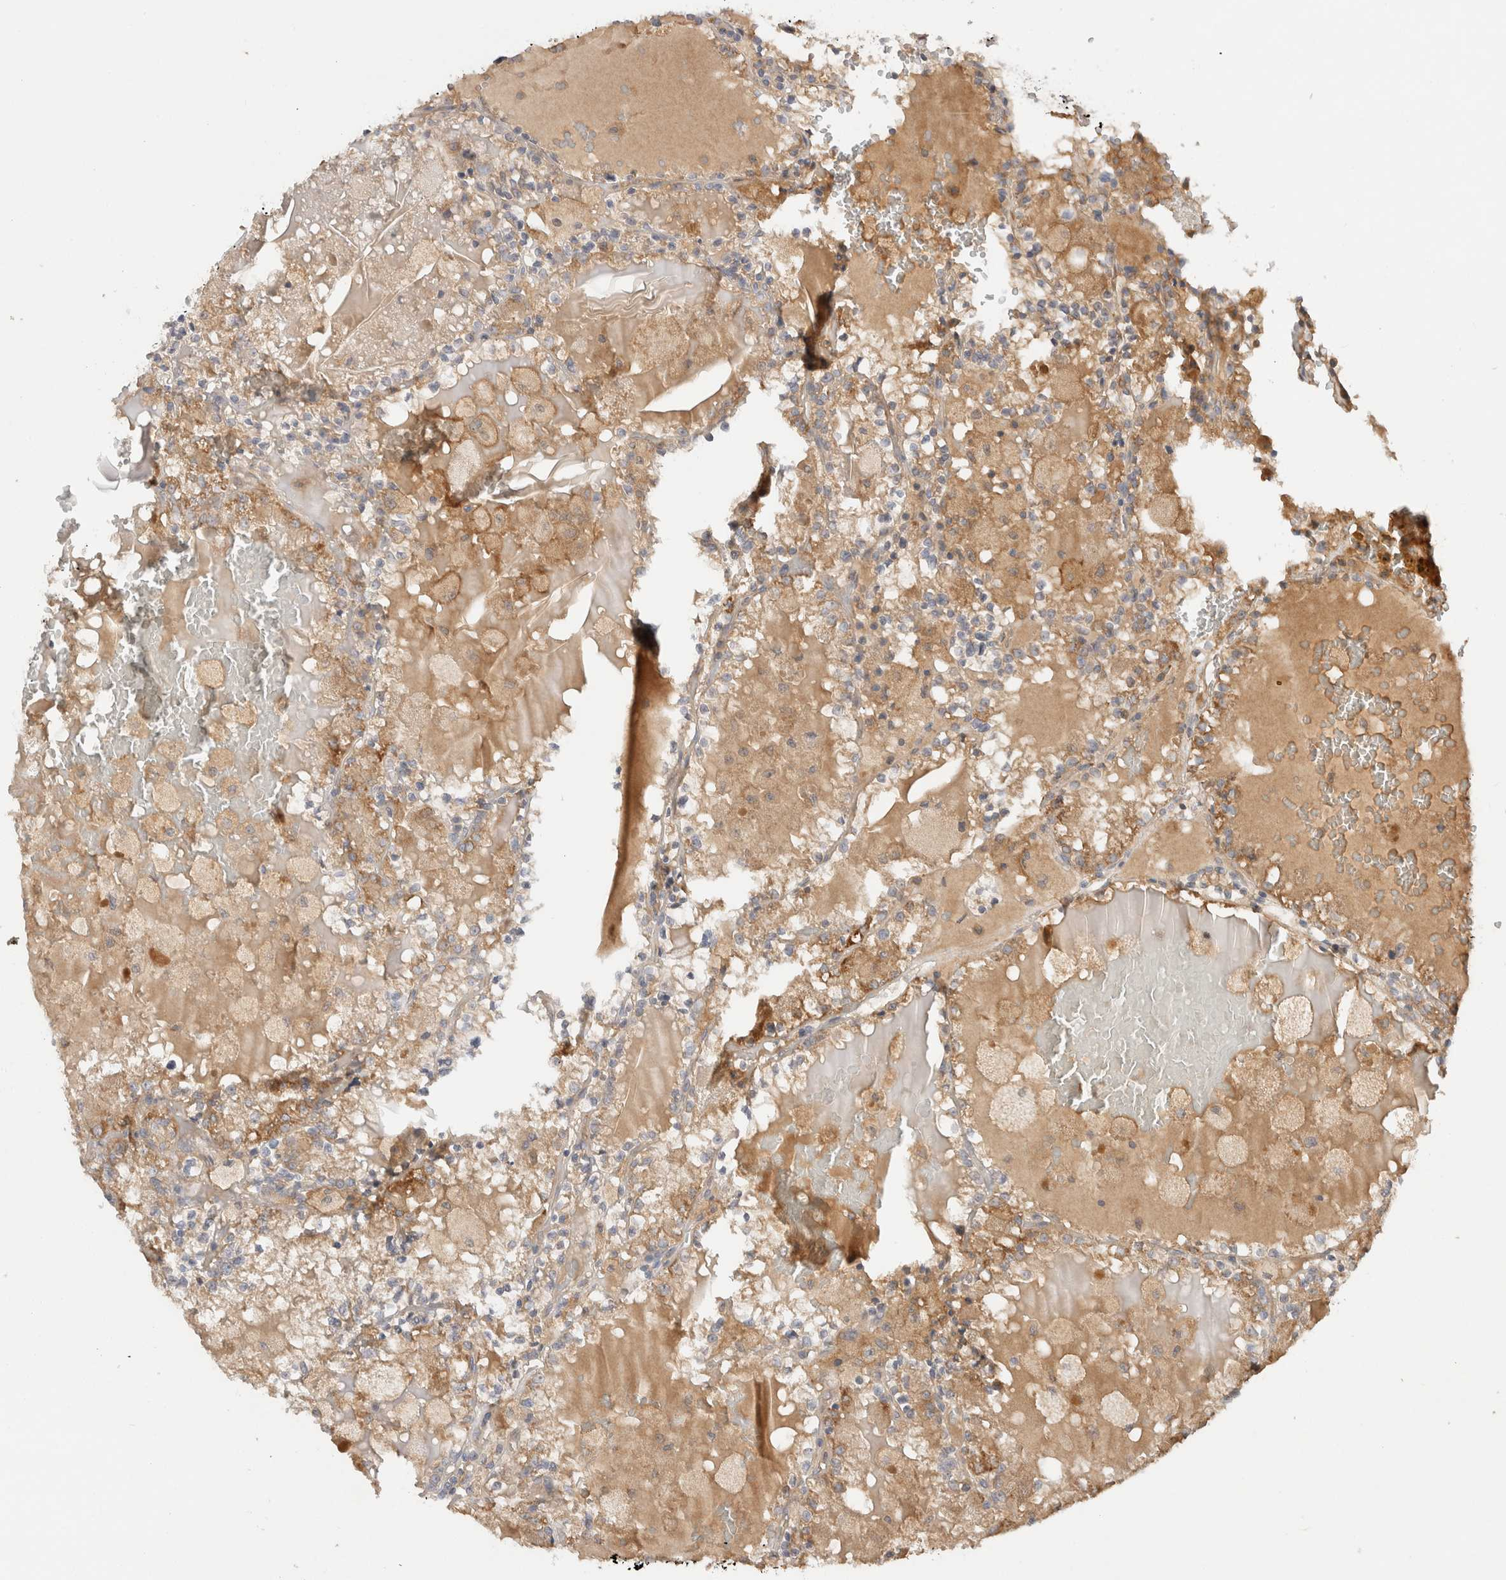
{"staining": {"intensity": "moderate", "quantity": "25%-75%", "location": "cytoplasmic/membranous"}, "tissue": "renal cancer", "cell_type": "Tumor cells", "image_type": "cancer", "snomed": [{"axis": "morphology", "description": "Adenocarcinoma, NOS"}, {"axis": "topography", "description": "Kidney"}], "caption": "A medium amount of moderate cytoplasmic/membranous staining is identified in about 25%-75% of tumor cells in renal cancer tissue.", "gene": "SGK3", "patient": {"sex": "female", "age": 56}}